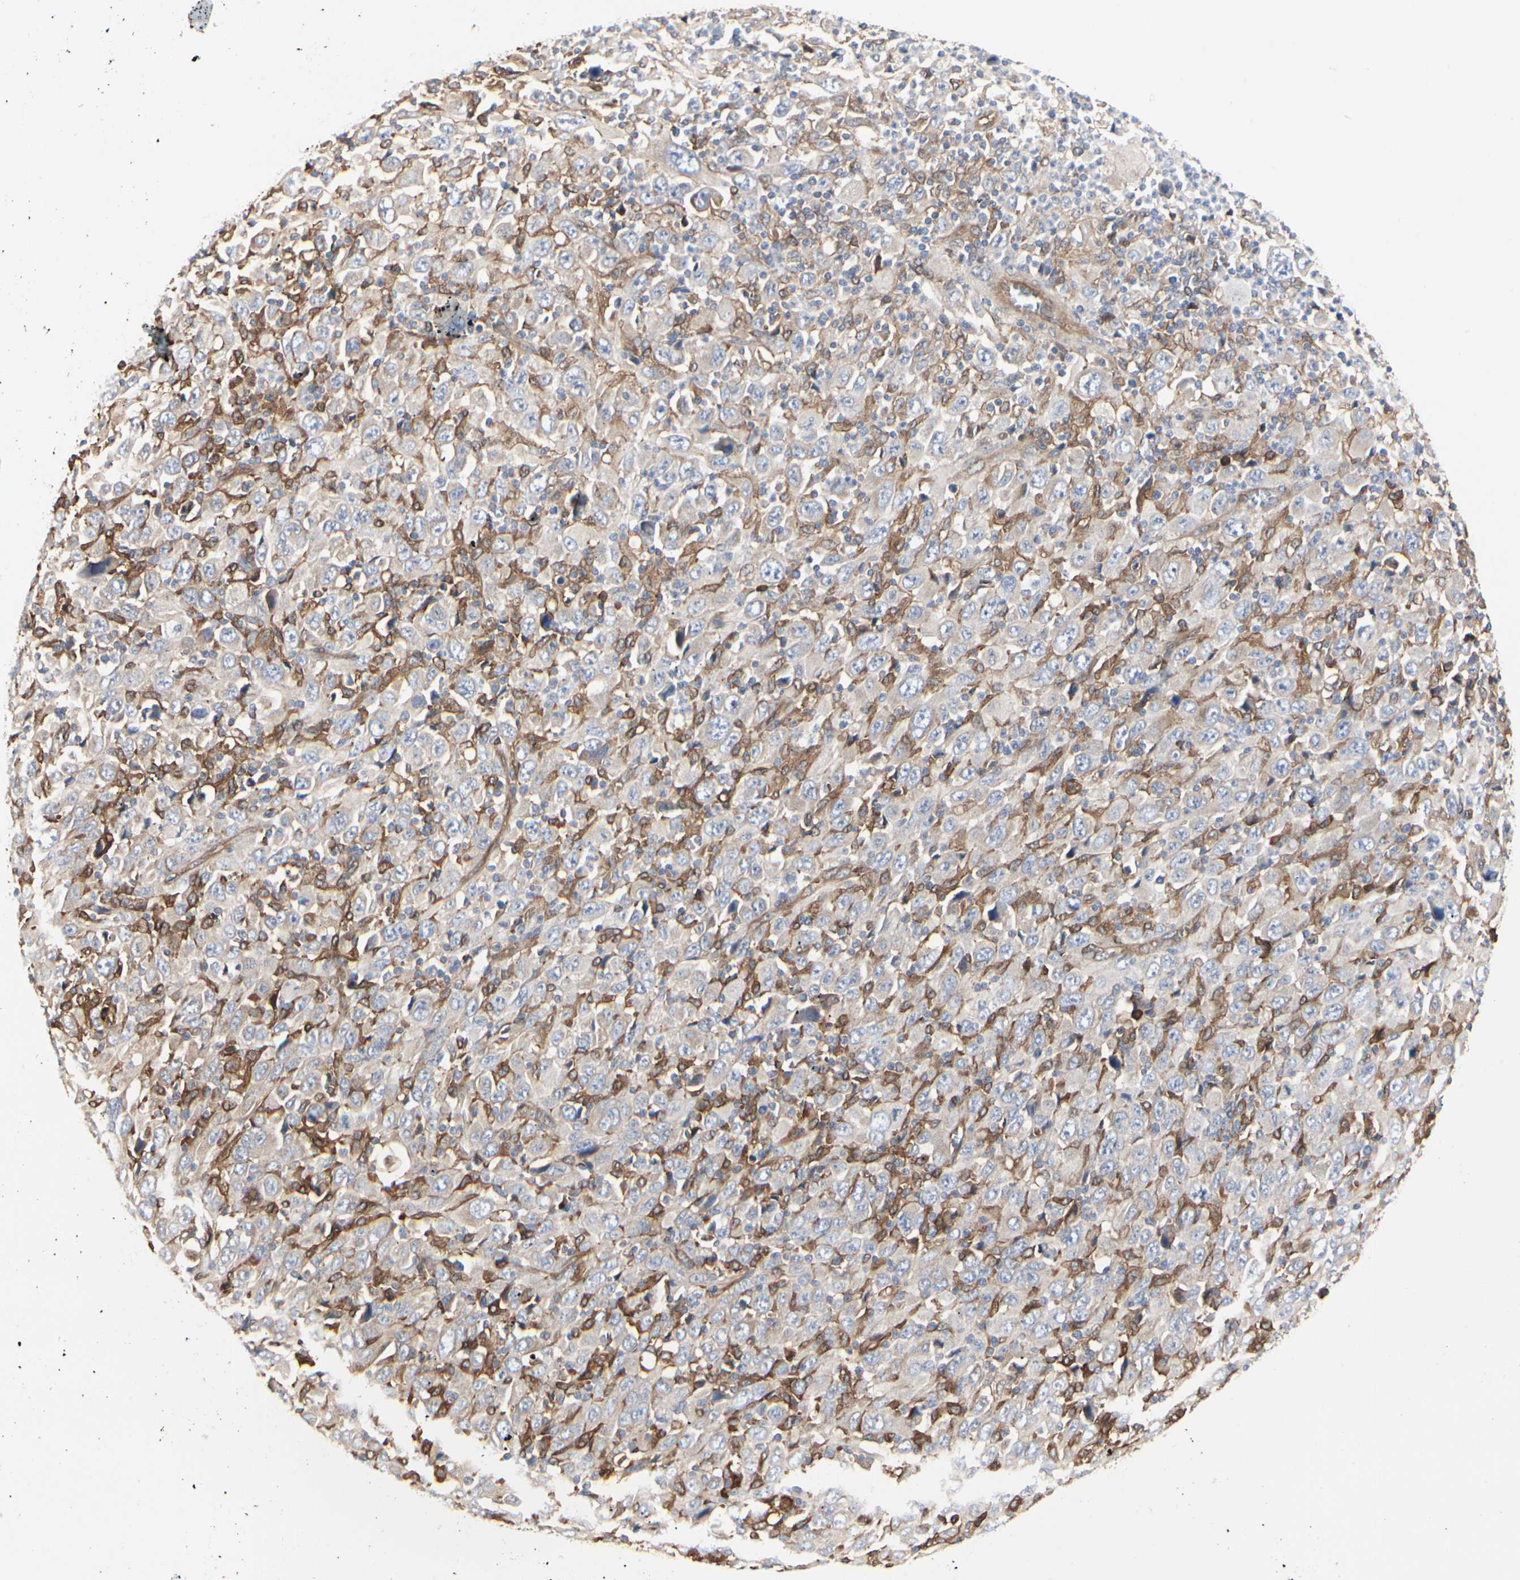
{"staining": {"intensity": "weak", "quantity": ">75%", "location": "cytoplasmic/membranous"}, "tissue": "melanoma", "cell_type": "Tumor cells", "image_type": "cancer", "snomed": [{"axis": "morphology", "description": "Malignant melanoma, Metastatic site"}, {"axis": "topography", "description": "Skin"}], "caption": "Melanoma was stained to show a protein in brown. There is low levels of weak cytoplasmic/membranous staining in about >75% of tumor cells.", "gene": "C3orf52", "patient": {"sex": "female", "age": 56}}